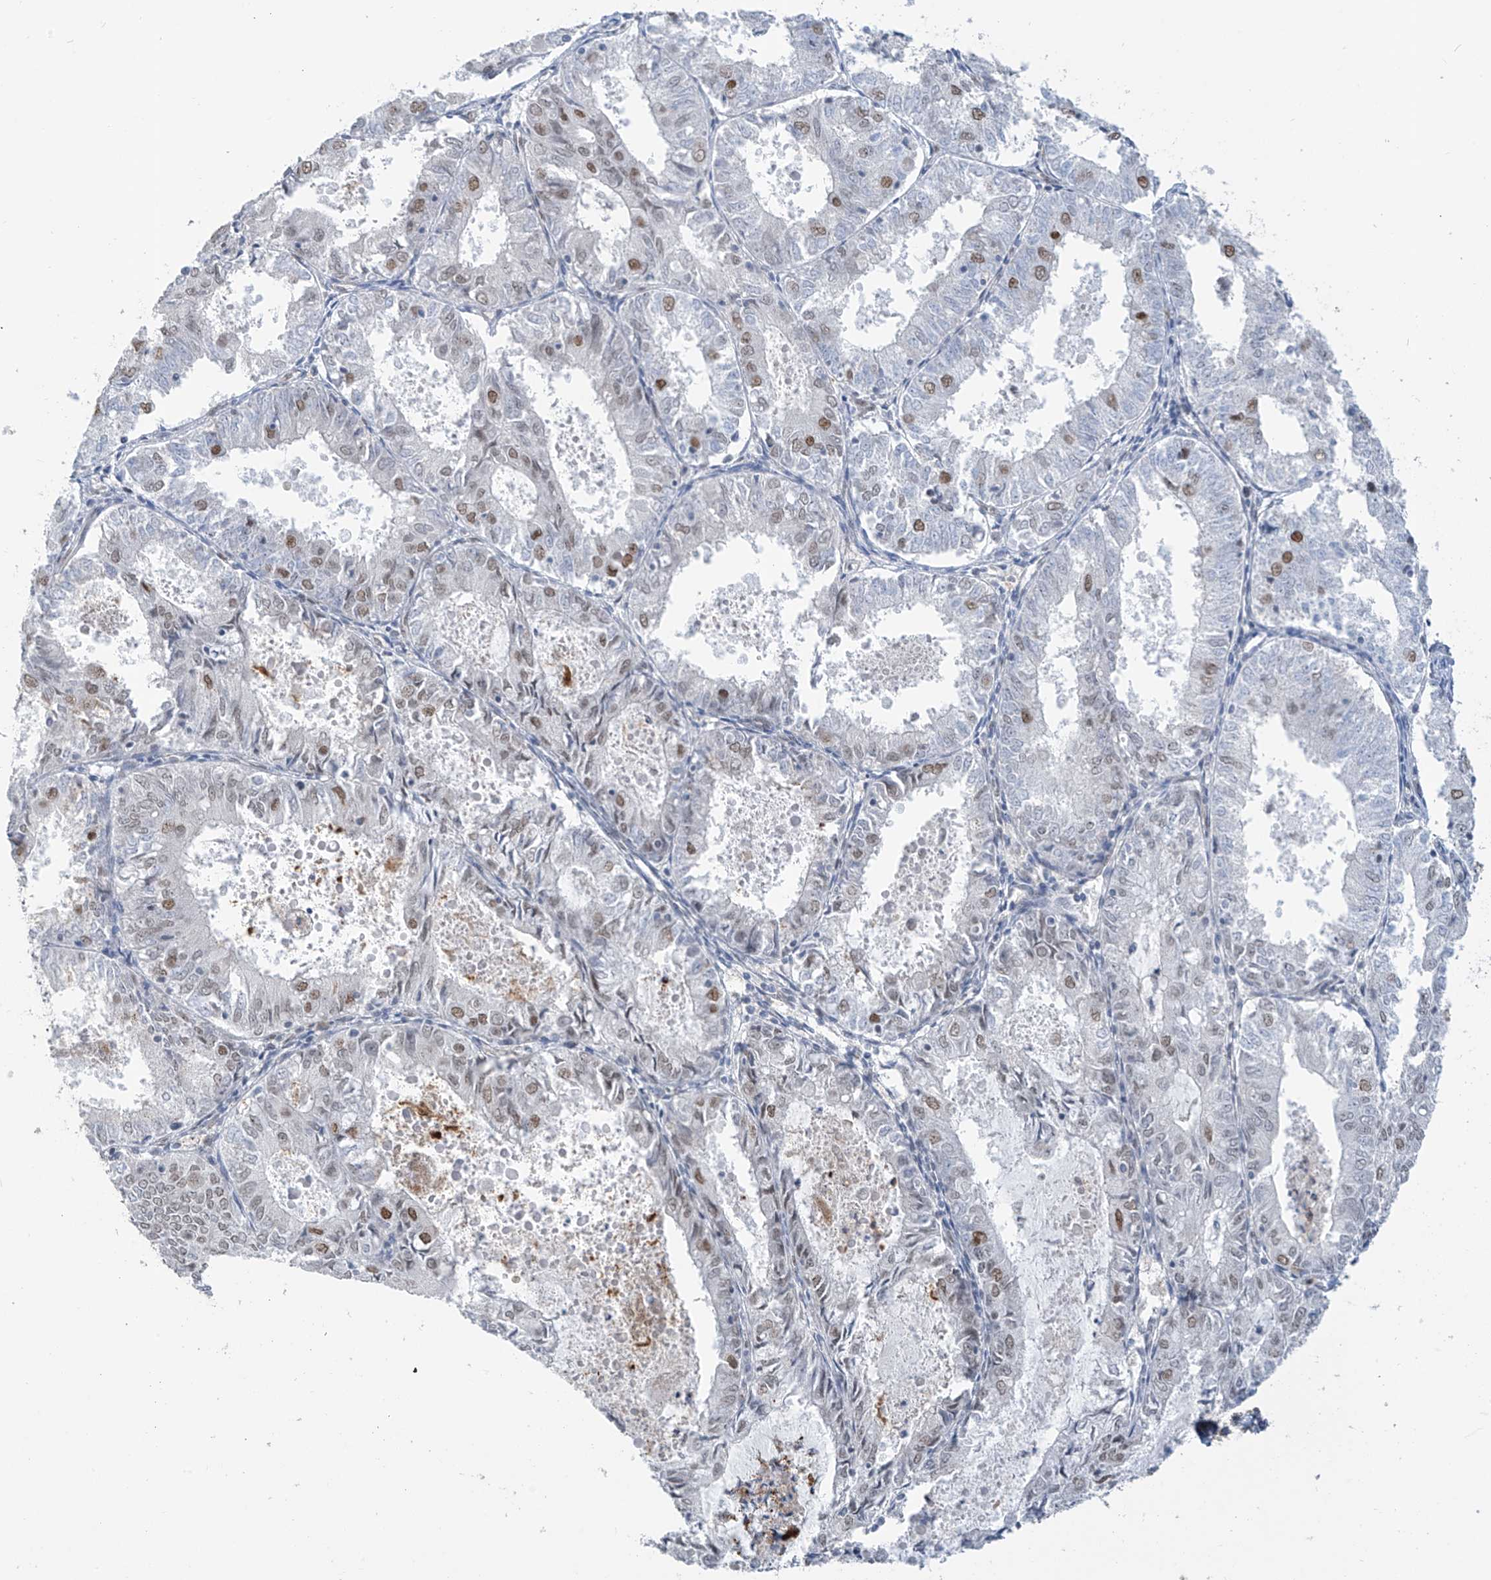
{"staining": {"intensity": "moderate", "quantity": "25%-75%", "location": "nuclear"}, "tissue": "endometrial cancer", "cell_type": "Tumor cells", "image_type": "cancer", "snomed": [{"axis": "morphology", "description": "Adenocarcinoma, NOS"}, {"axis": "topography", "description": "Endometrium"}], "caption": "Immunohistochemical staining of human endometrial adenocarcinoma exhibits medium levels of moderate nuclear protein positivity in approximately 25%-75% of tumor cells. Ihc stains the protein of interest in brown and the nuclei are stained blue.", "gene": "MCM9", "patient": {"sex": "female", "age": 57}}